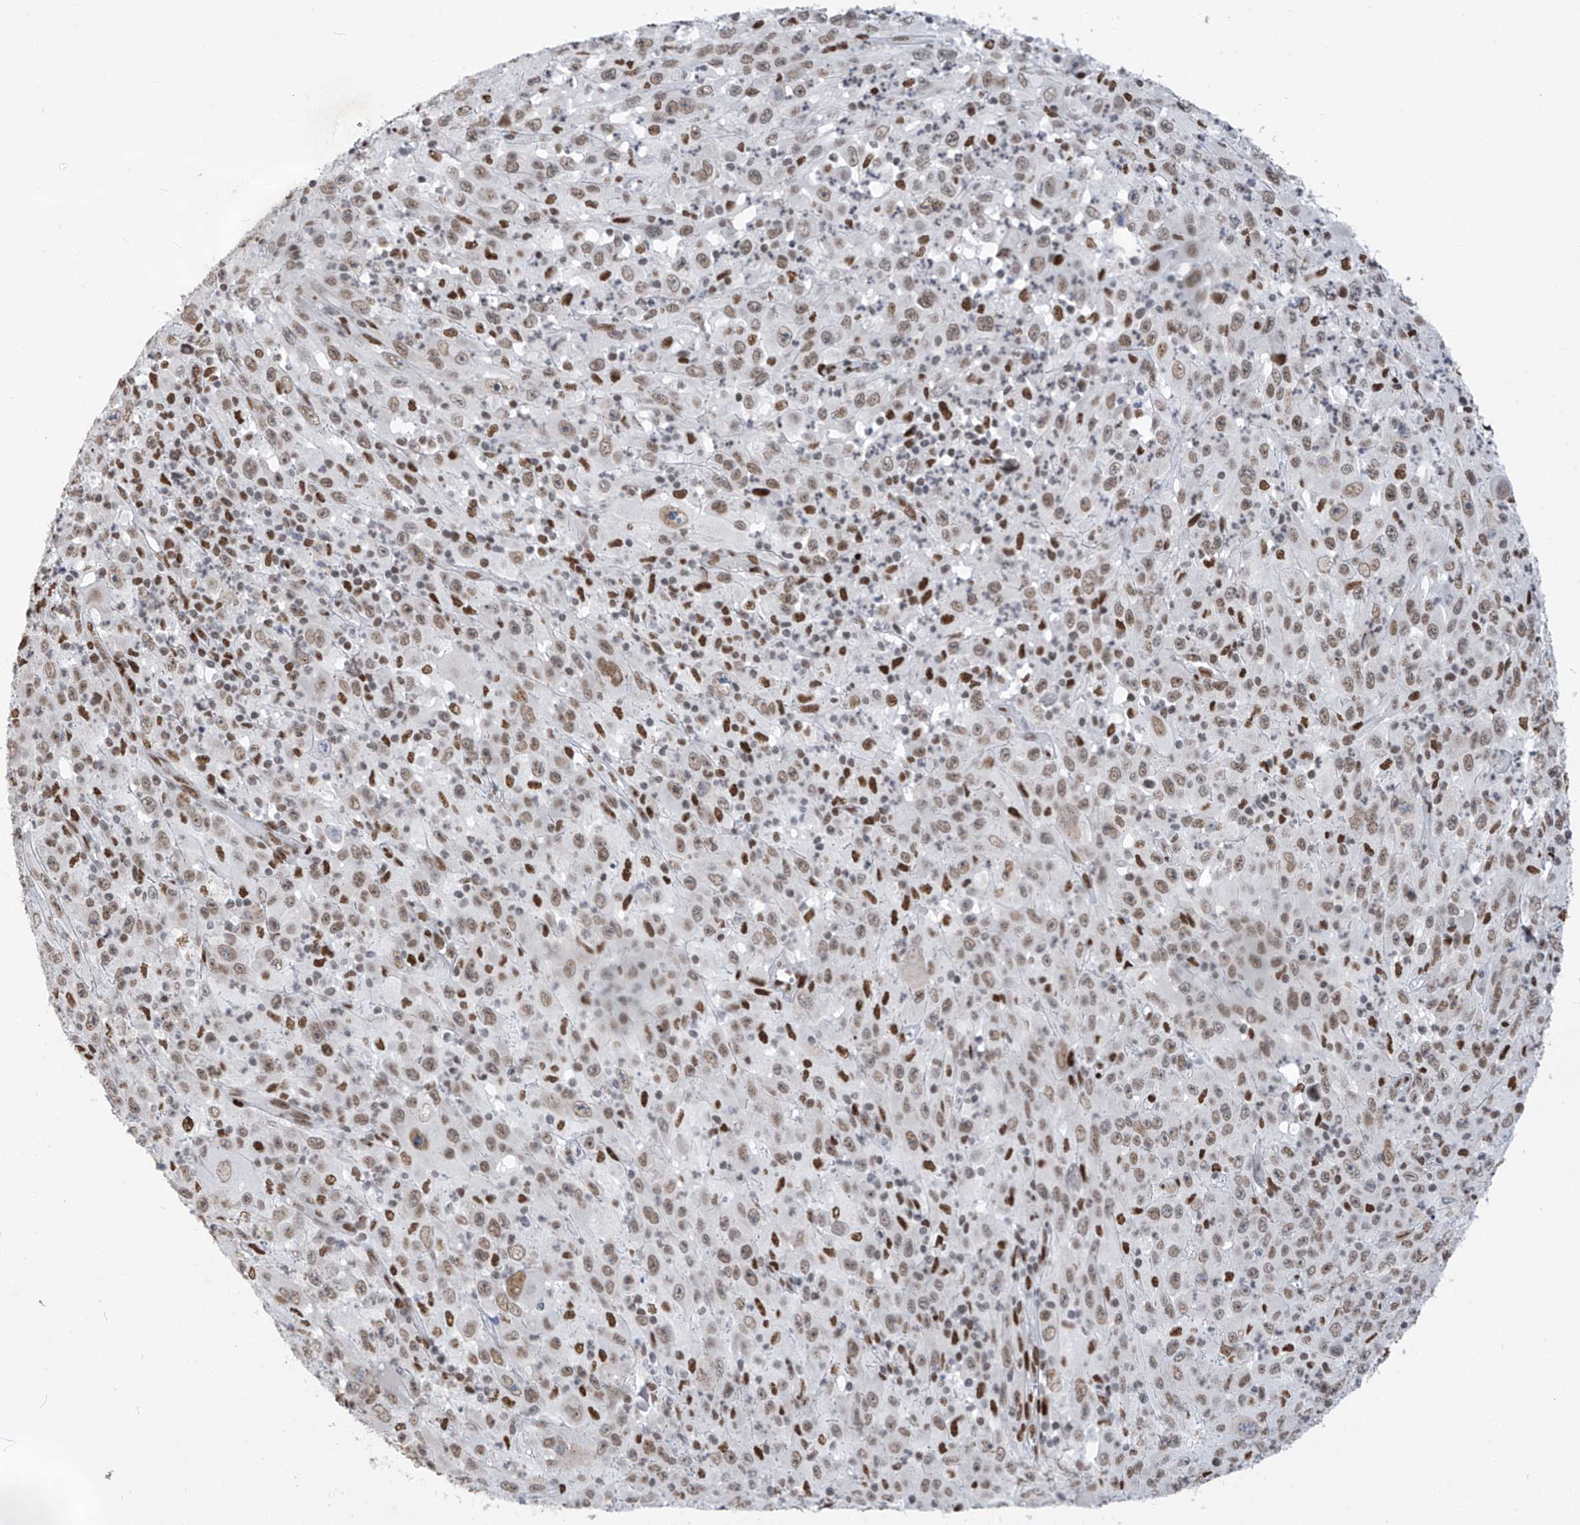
{"staining": {"intensity": "moderate", "quantity": ">75%", "location": "nuclear"}, "tissue": "melanoma", "cell_type": "Tumor cells", "image_type": "cancer", "snomed": [{"axis": "morphology", "description": "Malignant melanoma, Metastatic site"}, {"axis": "topography", "description": "Skin"}], "caption": "Moderate nuclear positivity is identified in approximately >75% of tumor cells in melanoma.", "gene": "KHSRP", "patient": {"sex": "female", "age": 56}}